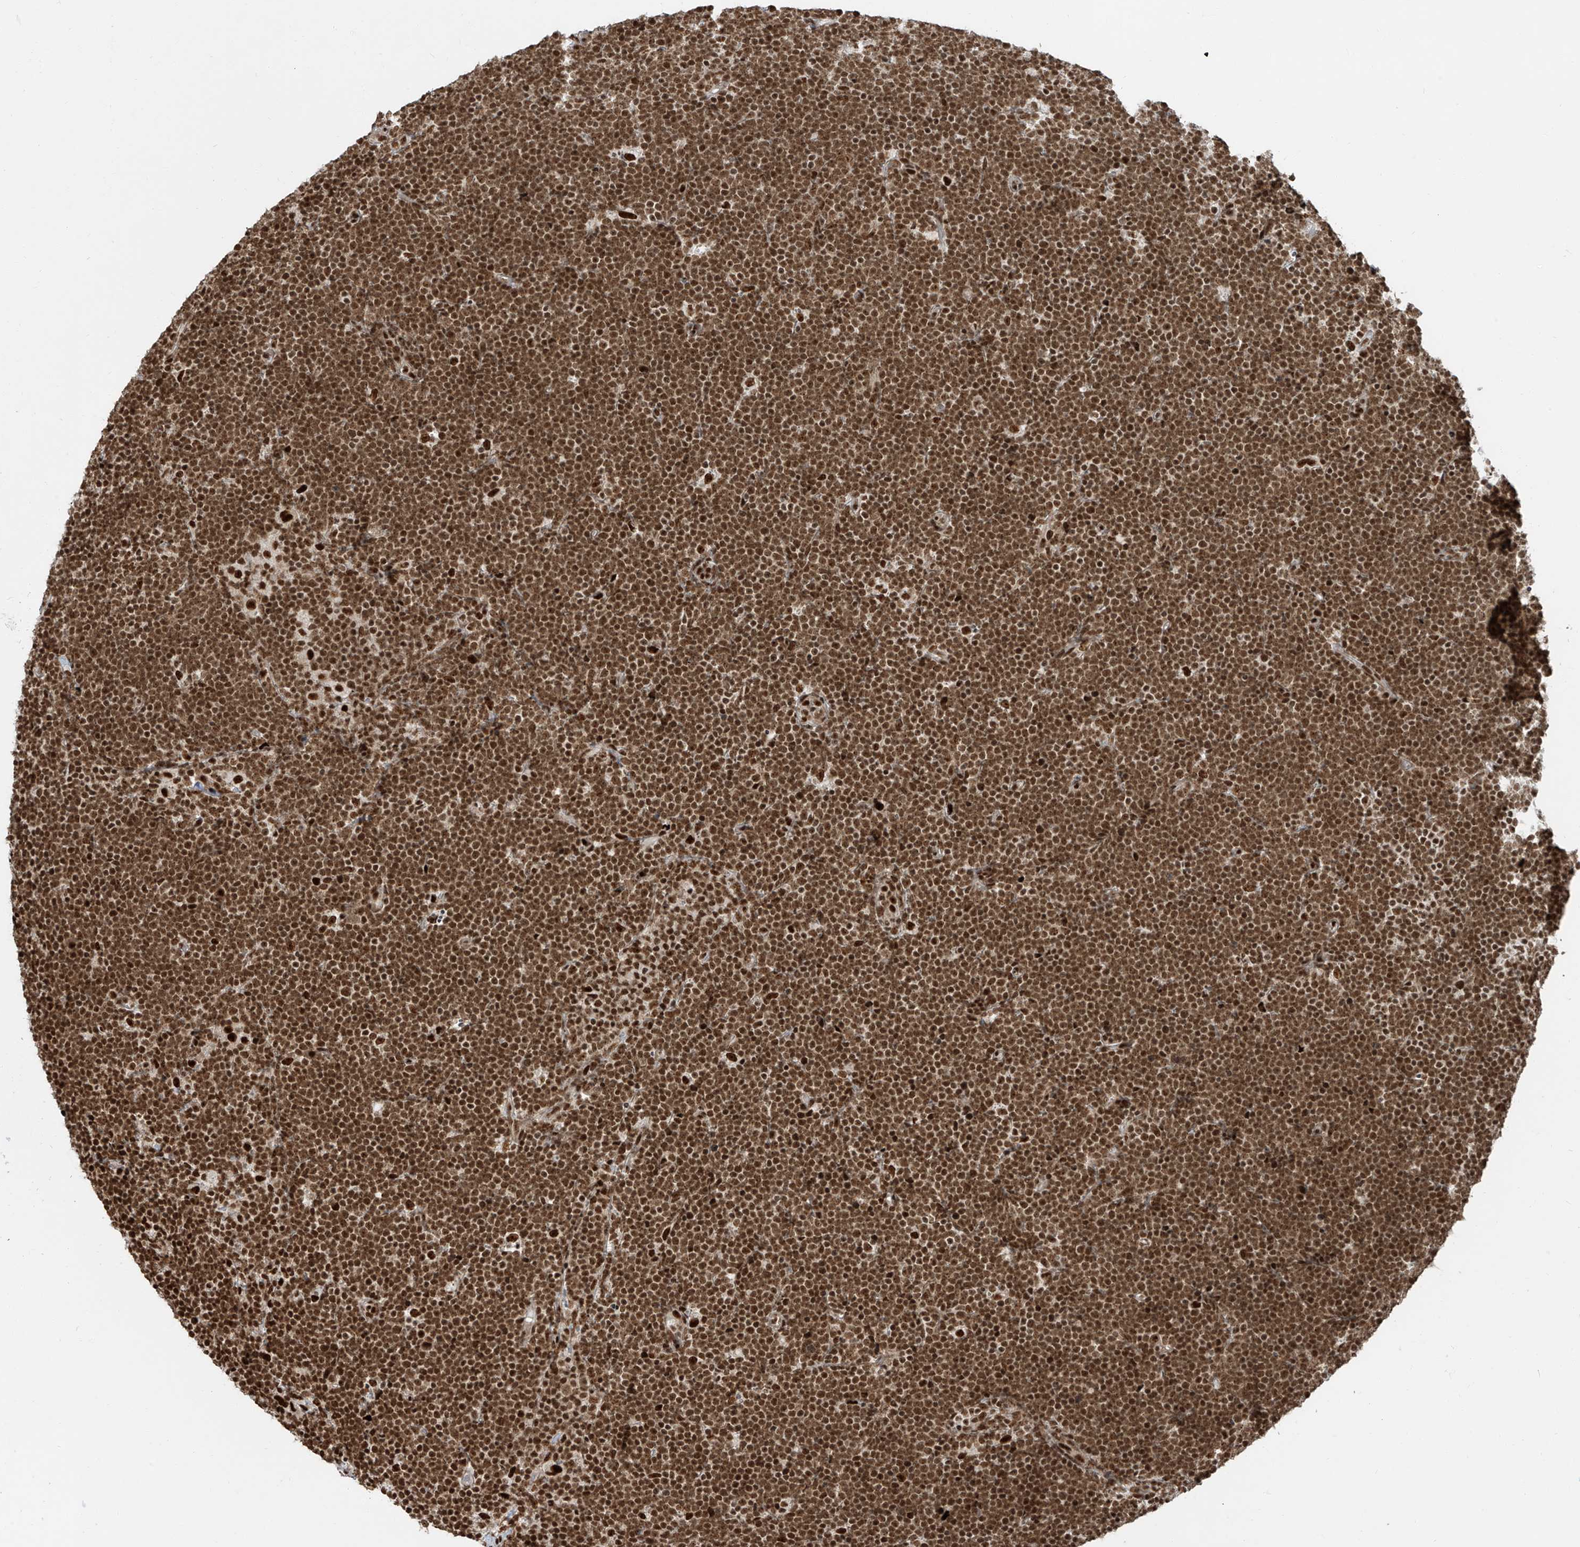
{"staining": {"intensity": "strong", "quantity": ">75%", "location": "nuclear"}, "tissue": "lymphoma", "cell_type": "Tumor cells", "image_type": "cancer", "snomed": [{"axis": "morphology", "description": "Malignant lymphoma, non-Hodgkin's type, High grade"}, {"axis": "topography", "description": "Lymph node"}], "caption": "A photomicrograph of human lymphoma stained for a protein displays strong nuclear brown staining in tumor cells. (DAB (3,3'-diaminobenzidine) = brown stain, brightfield microscopy at high magnification).", "gene": "FAM193B", "patient": {"sex": "male", "age": 13}}